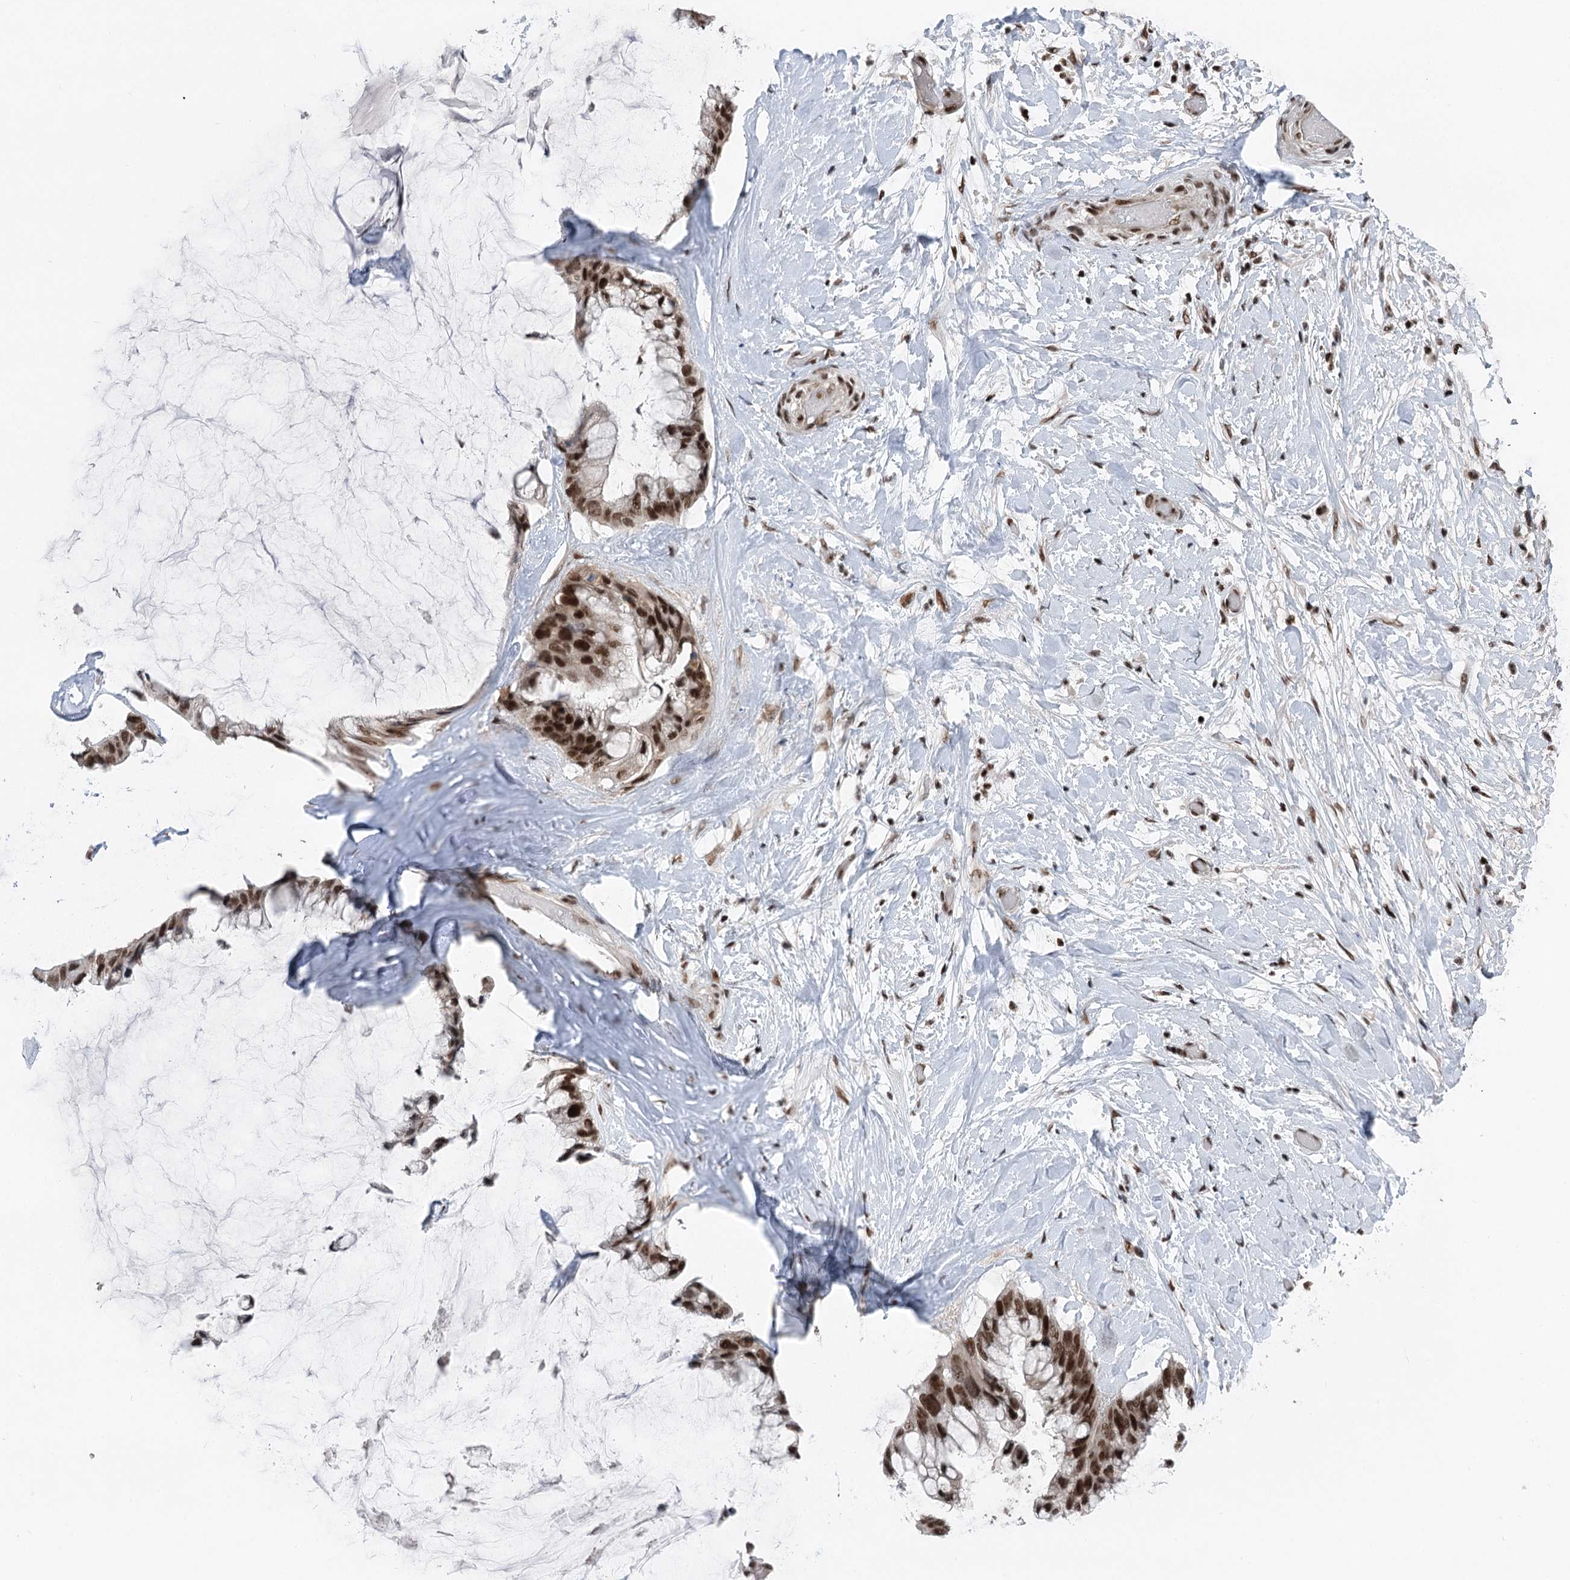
{"staining": {"intensity": "strong", "quantity": ">75%", "location": "nuclear"}, "tissue": "ovarian cancer", "cell_type": "Tumor cells", "image_type": "cancer", "snomed": [{"axis": "morphology", "description": "Cystadenocarcinoma, mucinous, NOS"}, {"axis": "topography", "description": "Ovary"}], "caption": "Ovarian cancer (mucinous cystadenocarcinoma) was stained to show a protein in brown. There is high levels of strong nuclear staining in approximately >75% of tumor cells.", "gene": "CGGBP1", "patient": {"sex": "female", "age": 39}}